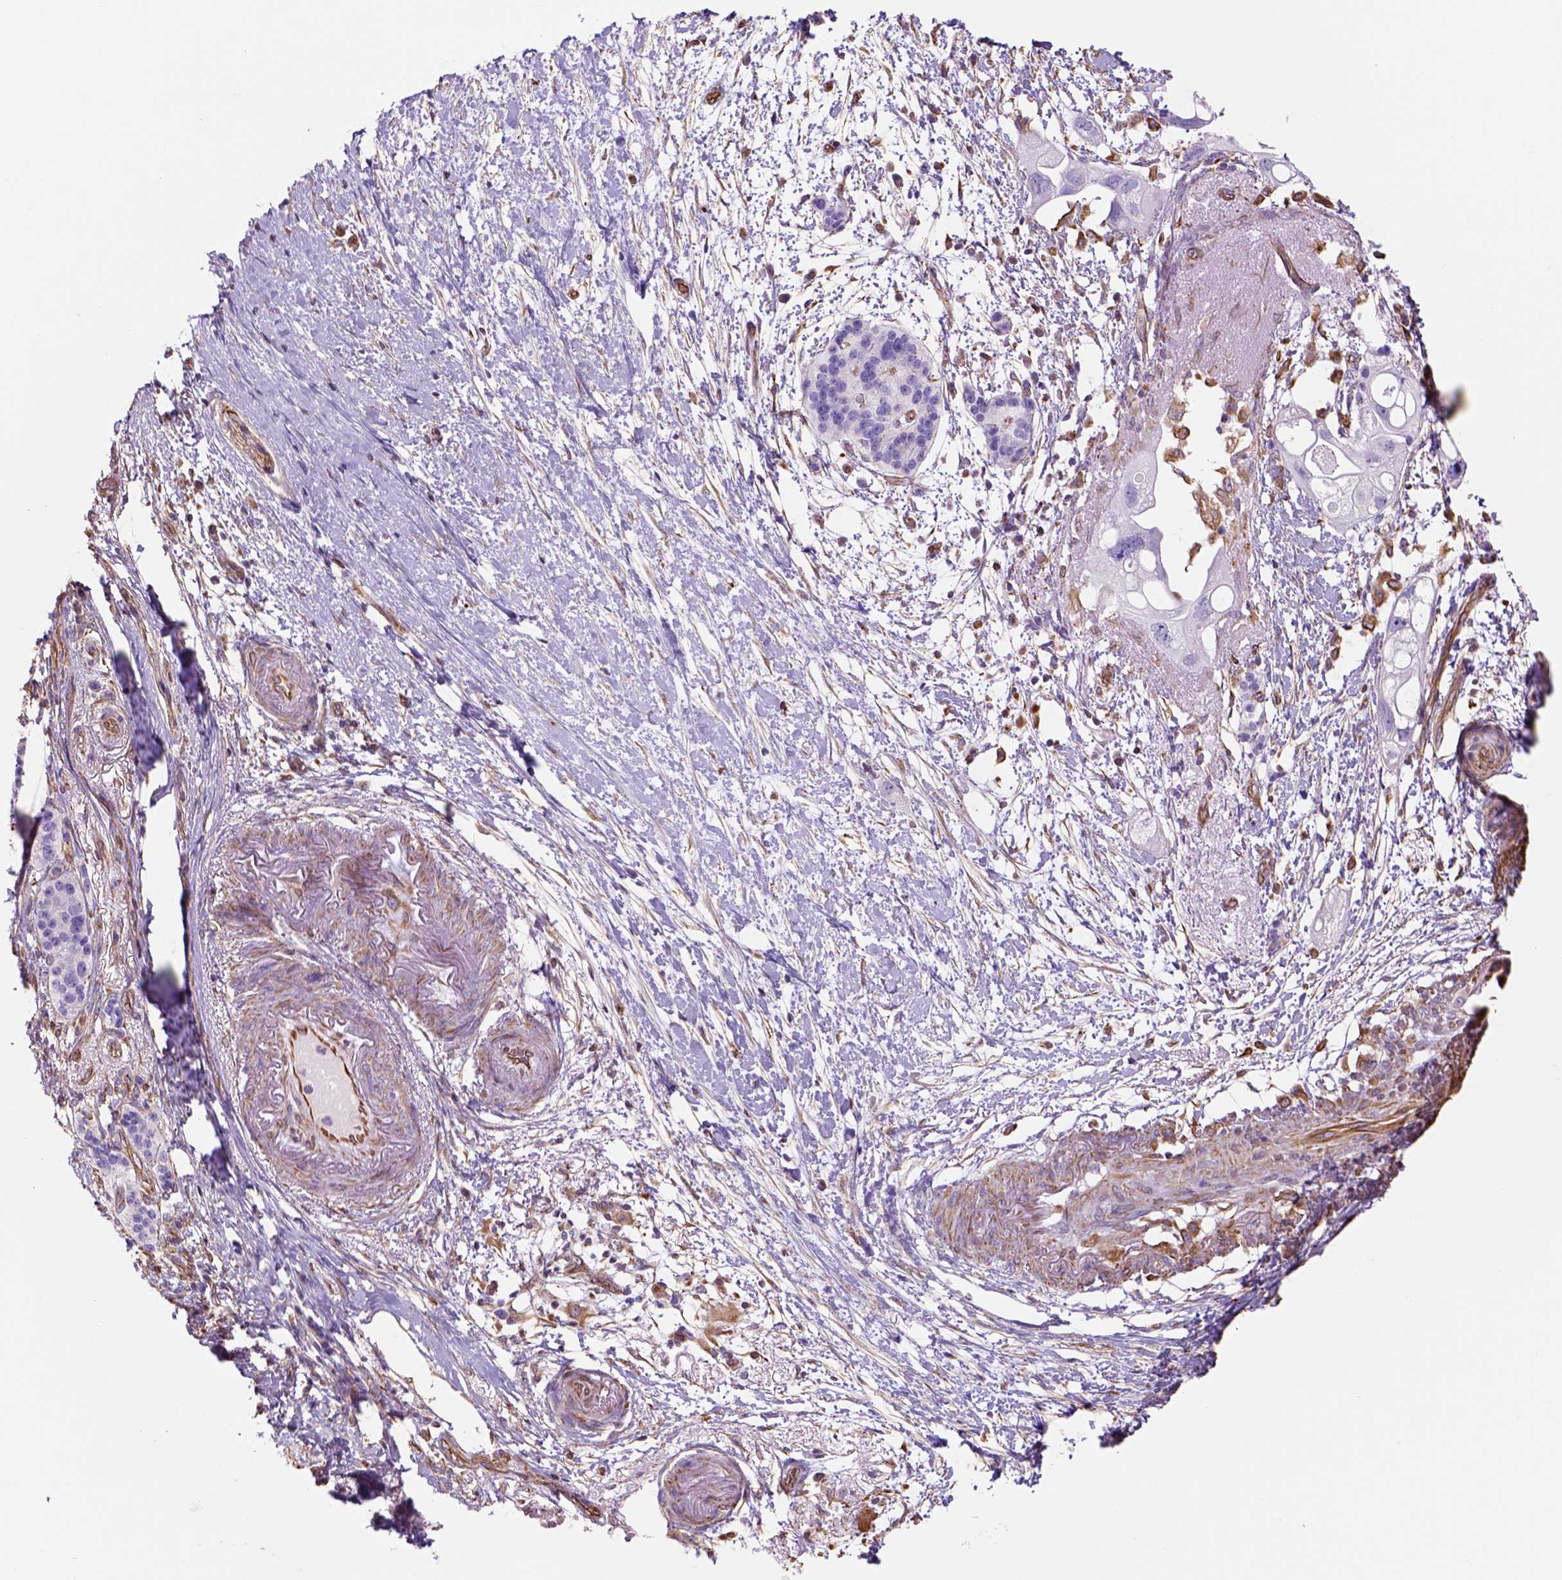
{"staining": {"intensity": "negative", "quantity": "none", "location": "none"}, "tissue": "pancreatic cancer", "cell_type": "Tumor cells", "image_type": "cancer", "snomed": [{"axis": "morphology", "description": "Adenocarcinoma, NOS"}, {"axis": "topography", "description": "Pancreas"}], "caption": "Immunohistochemistry (IHC) of pancreatic cancer shows no expression in tumor cells. (DAB (3,3'-diaminobenzidine) immunohistochemistry, high magnification).", "gene": "ZZZ3", "patient": {"sex": "female", "age": 72}}